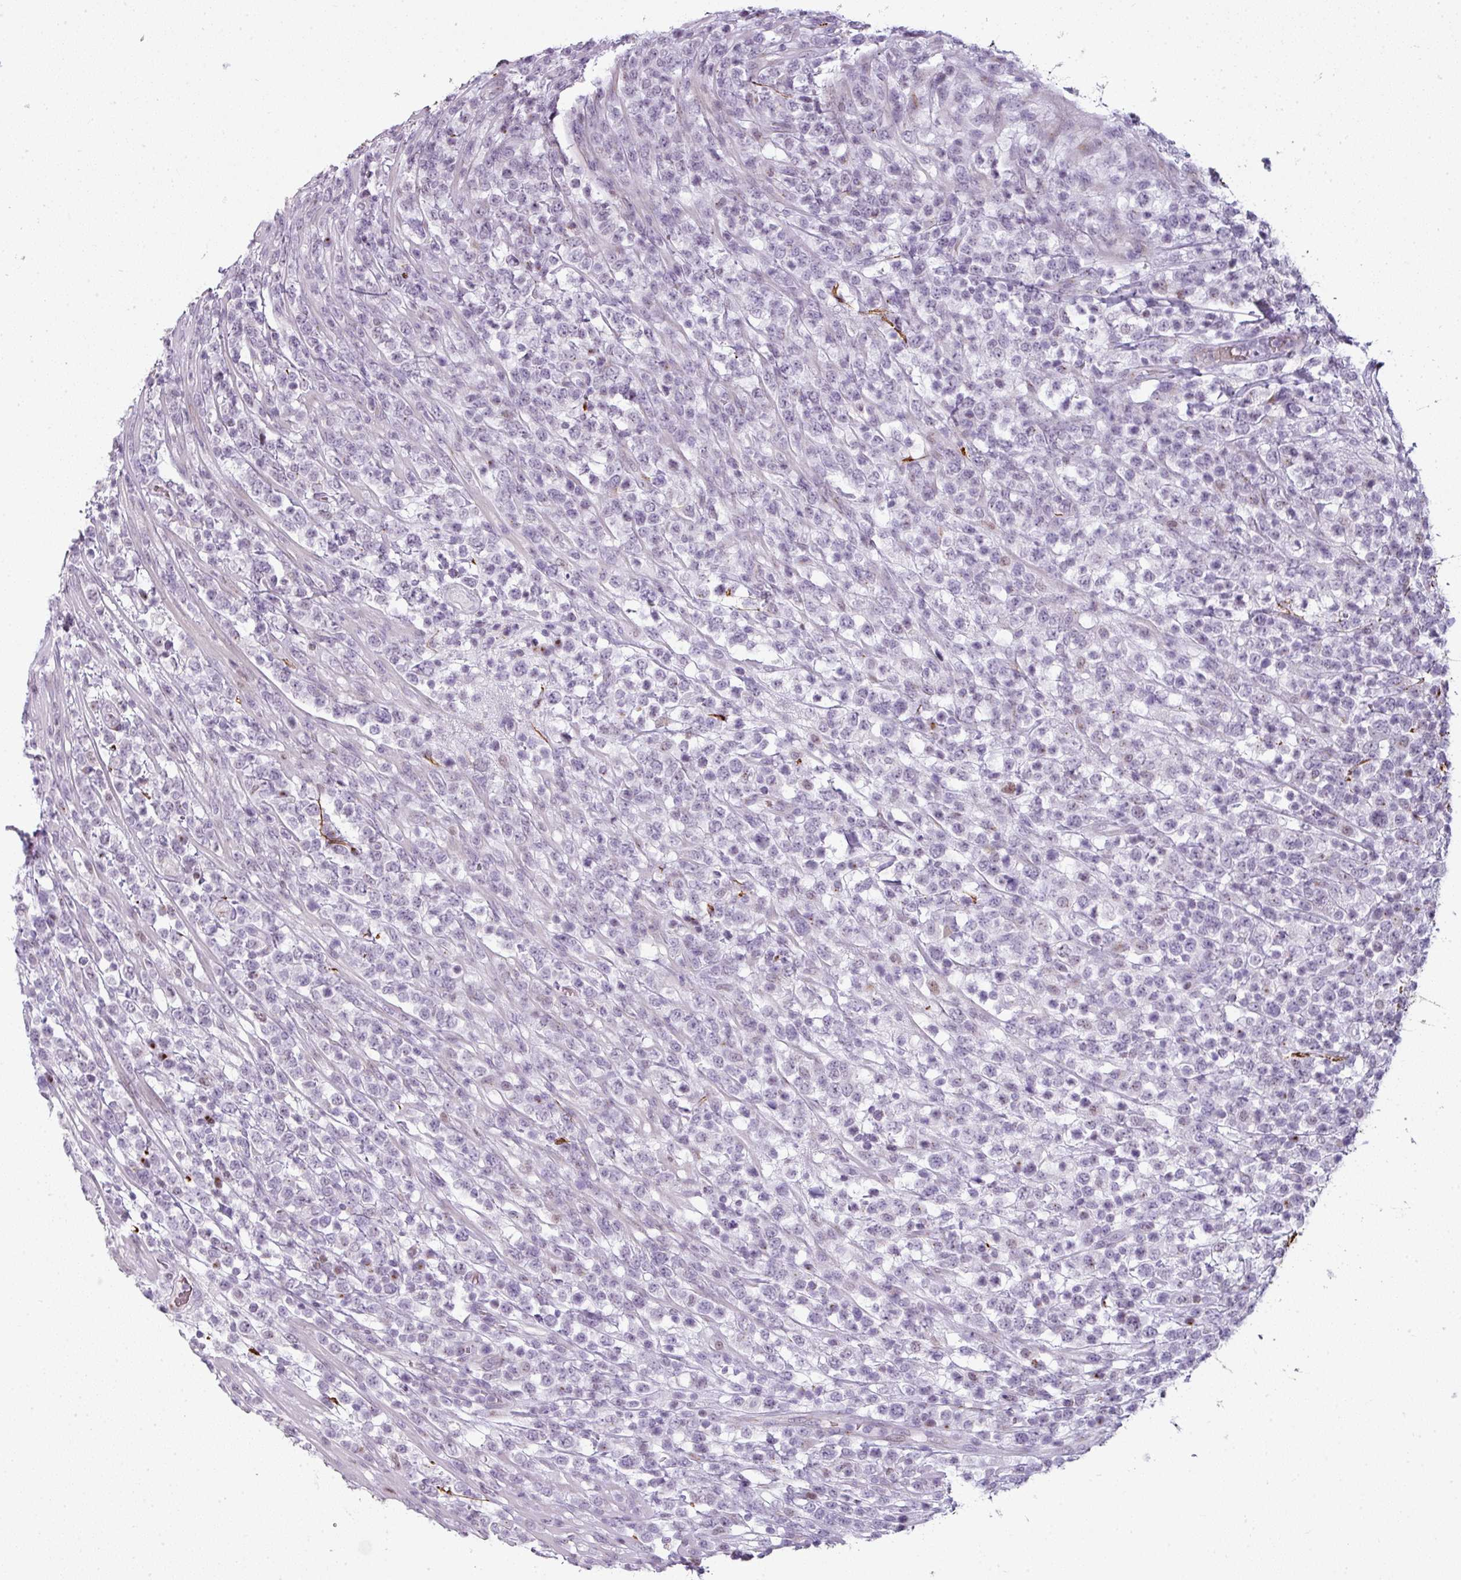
{"staining": {"intensity": "negative", "quantity": "none", "location": "none"}, "tissue": "lymphoma", "cell_type": "Tumor cells", "image_type": "cancer", "snomed": [{"axis": "morphology", "description": "Malignant lymphoma, non-Hodgkin's type, High grade"}, {"axis": "topography", "description": "Colon"}], "caption": "Immunohistochemistry (IHC) of human high-grade malignant lymphoma, non-Hodgkin's type shows no positivity in tumor cells.", "gene": "SYT8", "patient": {"sex": "female", "age": 53}}